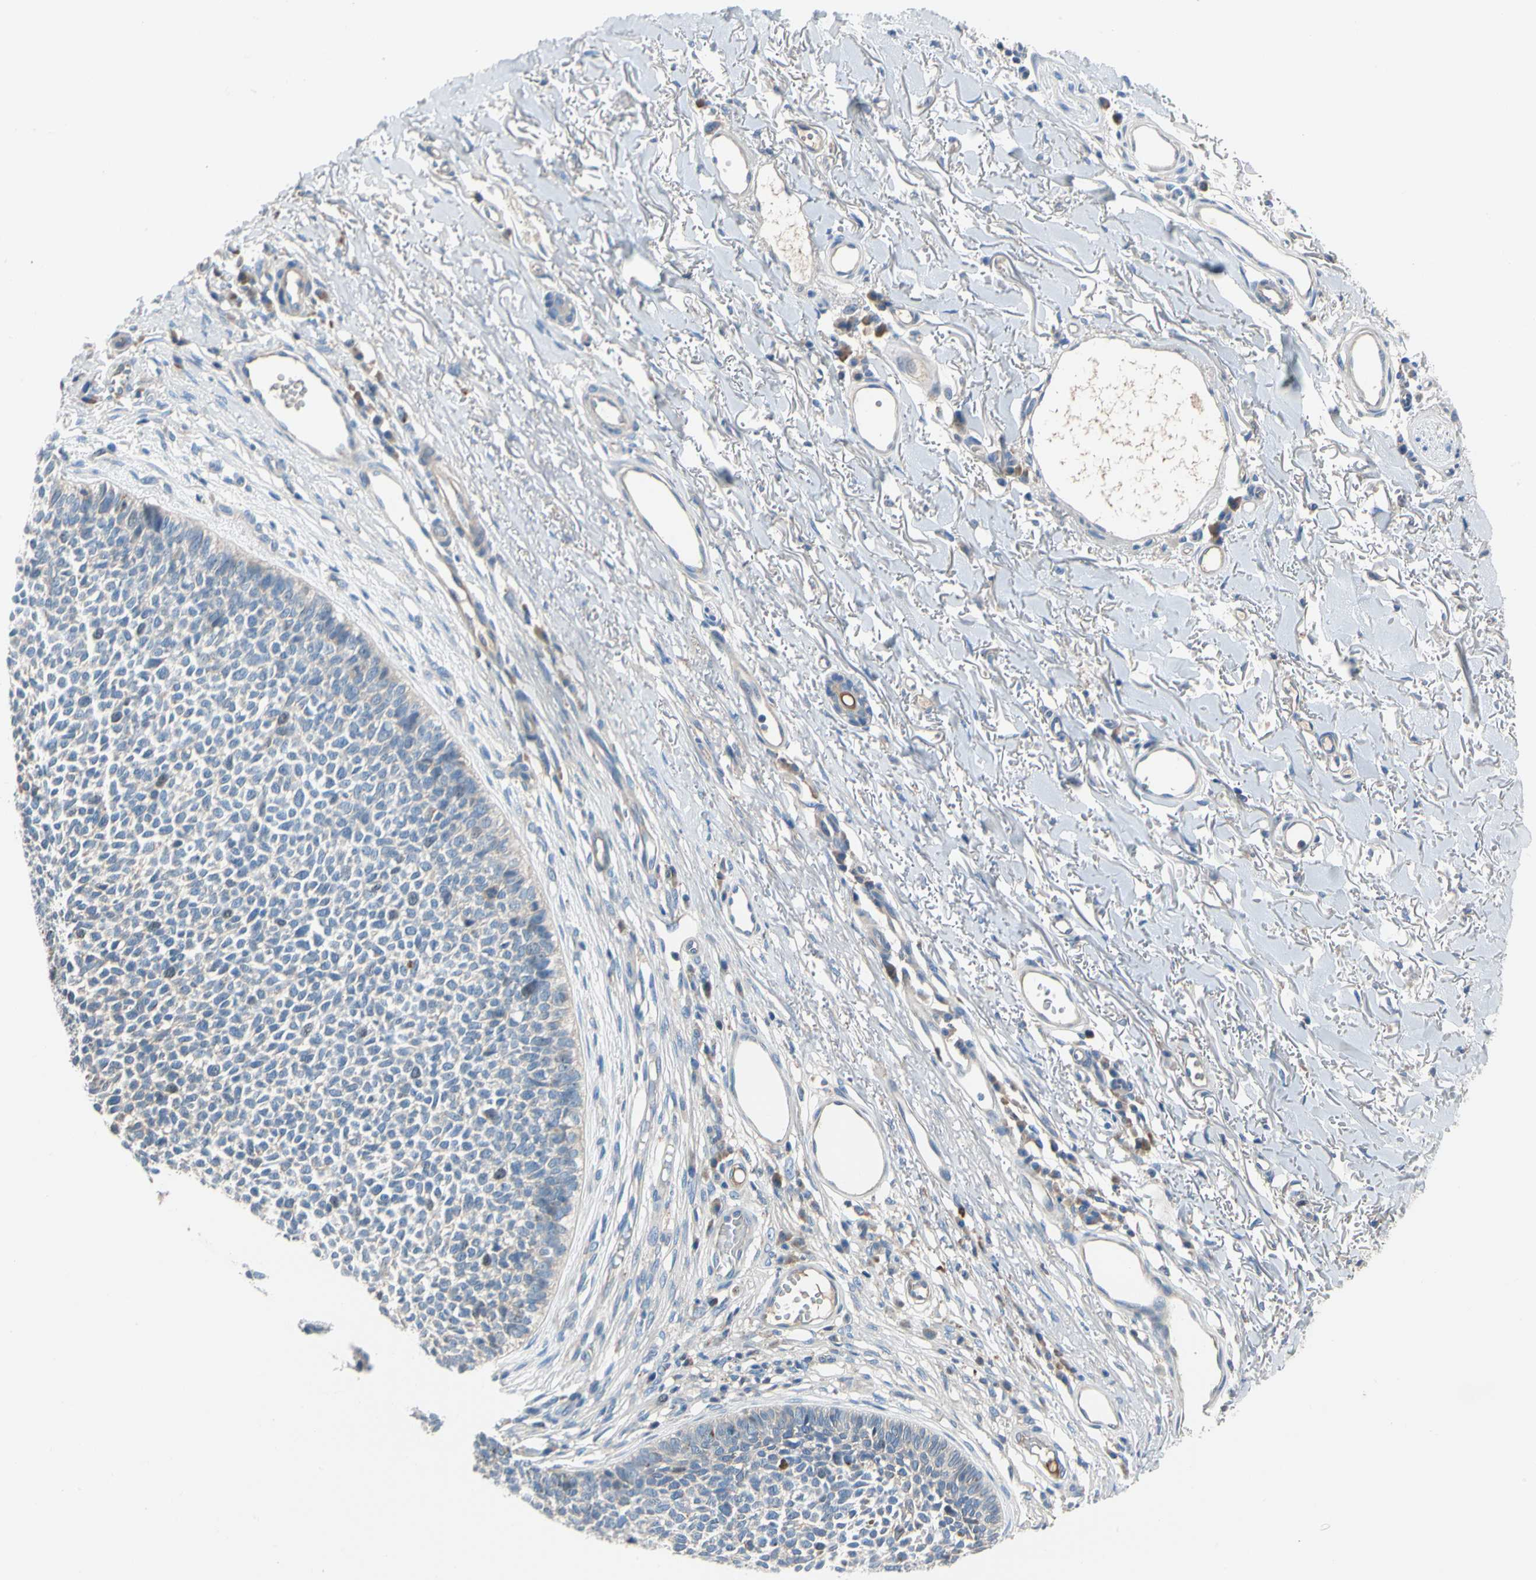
{"staining": {"intensity": "negative", "quantity": "none", "location": "none"}, "tissue": "skin cancer", "cell_type": "Tumor cells", "image_type": "cancer", "snomed": [{"axis": "morphology", "description": "Basal cell carcinoma"}, {"axis": "topography", "description": "Skin"}], "caption": "Protein analysis of basal cell carcinoma (skin) demonstrates no significant expression in tumor cells. The staining is performed using DAB (3,3'-diaminobenzidine) brown chromogen with nuclei counter-stained in using hematoxylin.", "gene": "HJURP", "patient": {"sex": "female", "age": 84}}